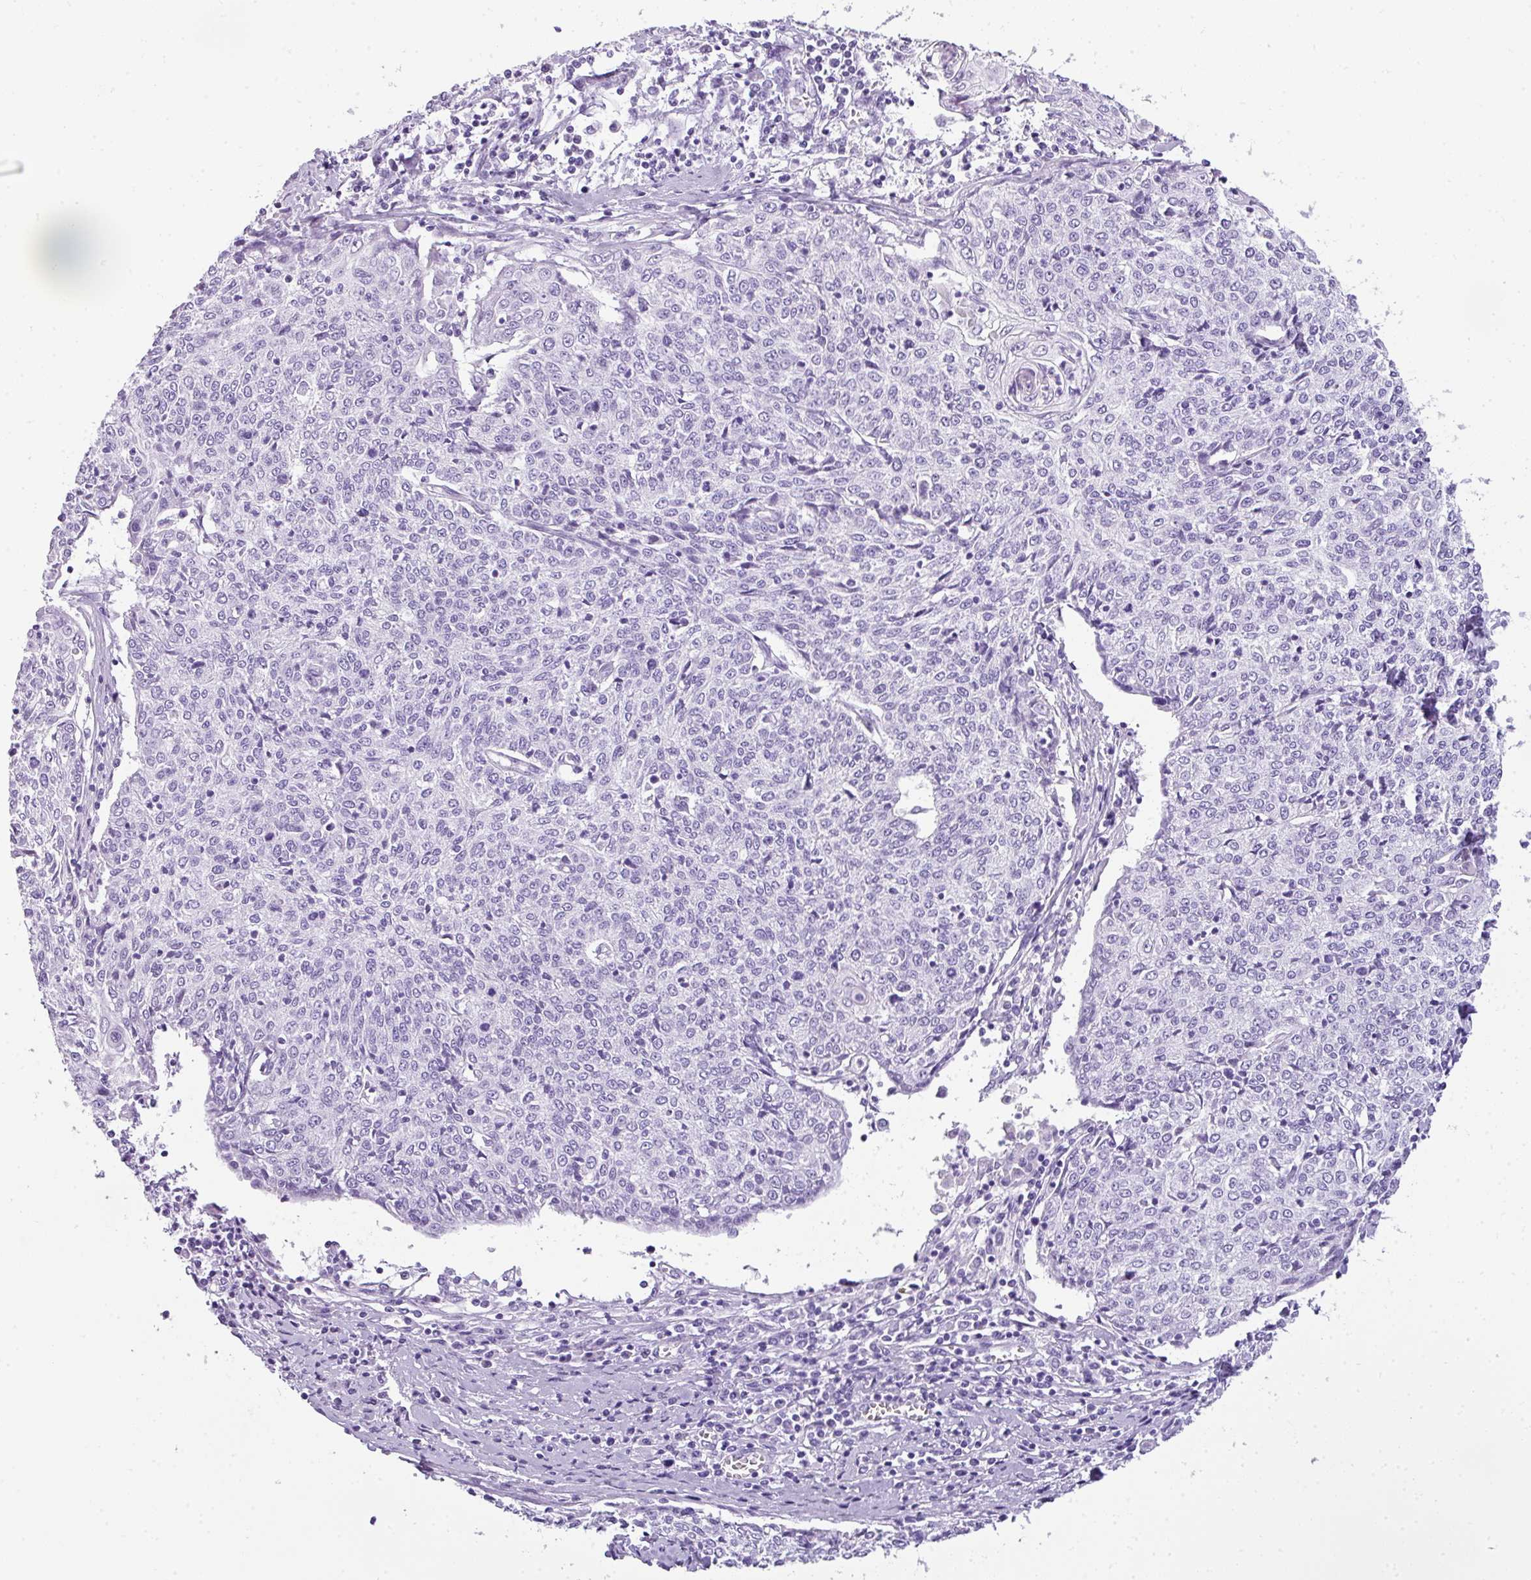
{"staining": {"intensity": "negative", "quantity": "none", "location": "none"}, "tissue": "cervical cancer", "cell_type": "Tumor cells", "image_type": "cancer", "snomed": [{"axis": "morphology", "description": "Squamous cell carcinoma, NOS"}, {"axis": "topography", "description": "Cervix"}], "caption": "The immunohistochemistry (IHC) photomicrograph has no significant staining in tumor cells of cervical squamous cell carcinoma tissue.", "gene": "TNP1", "patient": {"sex": "female", "age": 48}}